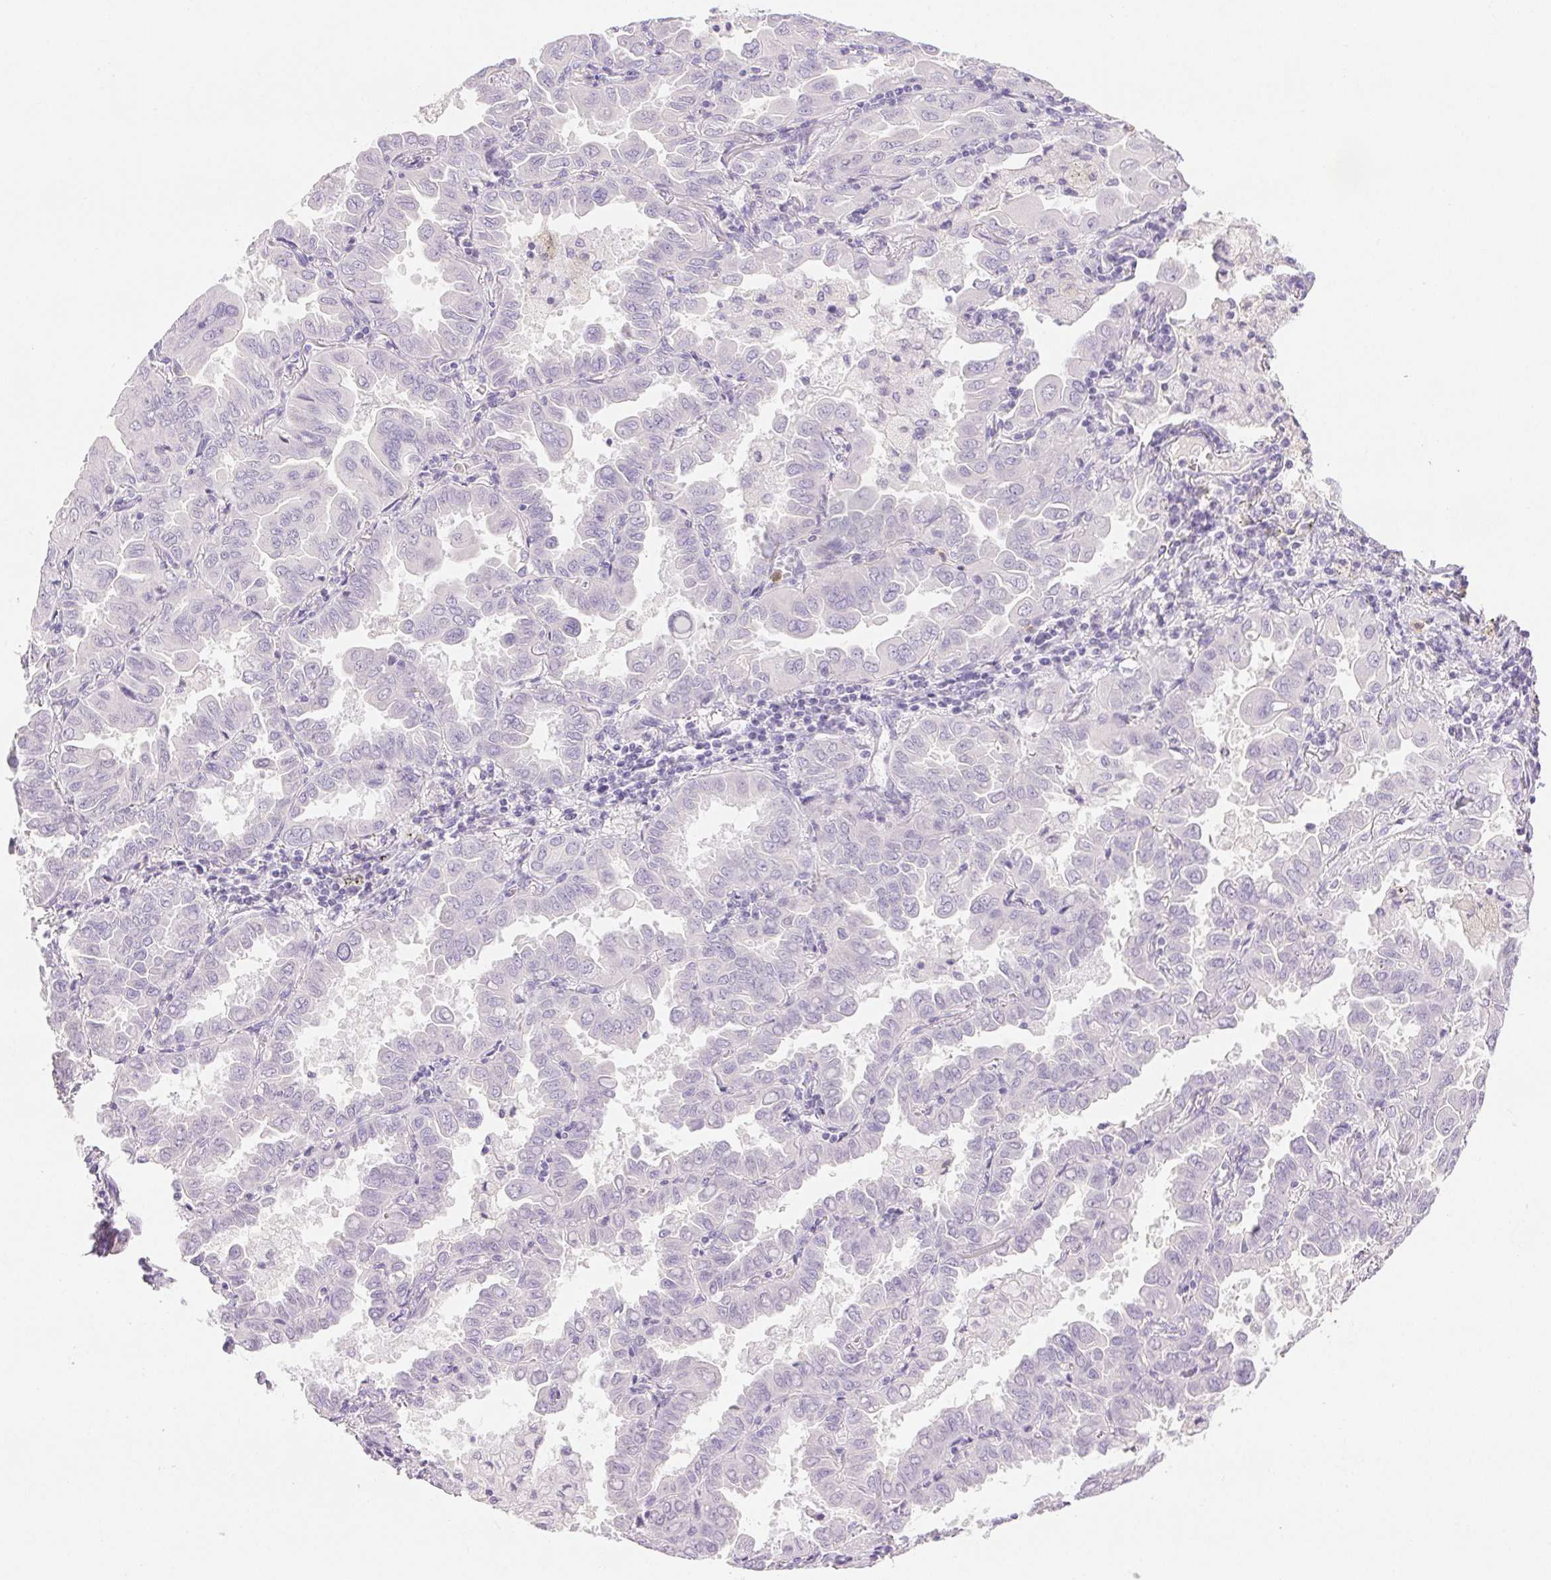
{"staining": {"intensity": "negative", "quantity": "none", "location": "none"}, "tissue": "lung cancer", "cell_type": "Tumor cells", "image_type": "cancer", "snomed": [{"axis": "morphology", "description": "Adenocarcinoma, NOS"}, {"axis": "topography", "description": "Lung"}], "caption": "Protein analysis of lung adenocarcinoma demonstrates no significant expression in tumor cells.", "gene": "EMX2", "patient": {"sex": "male", "age": 64}}